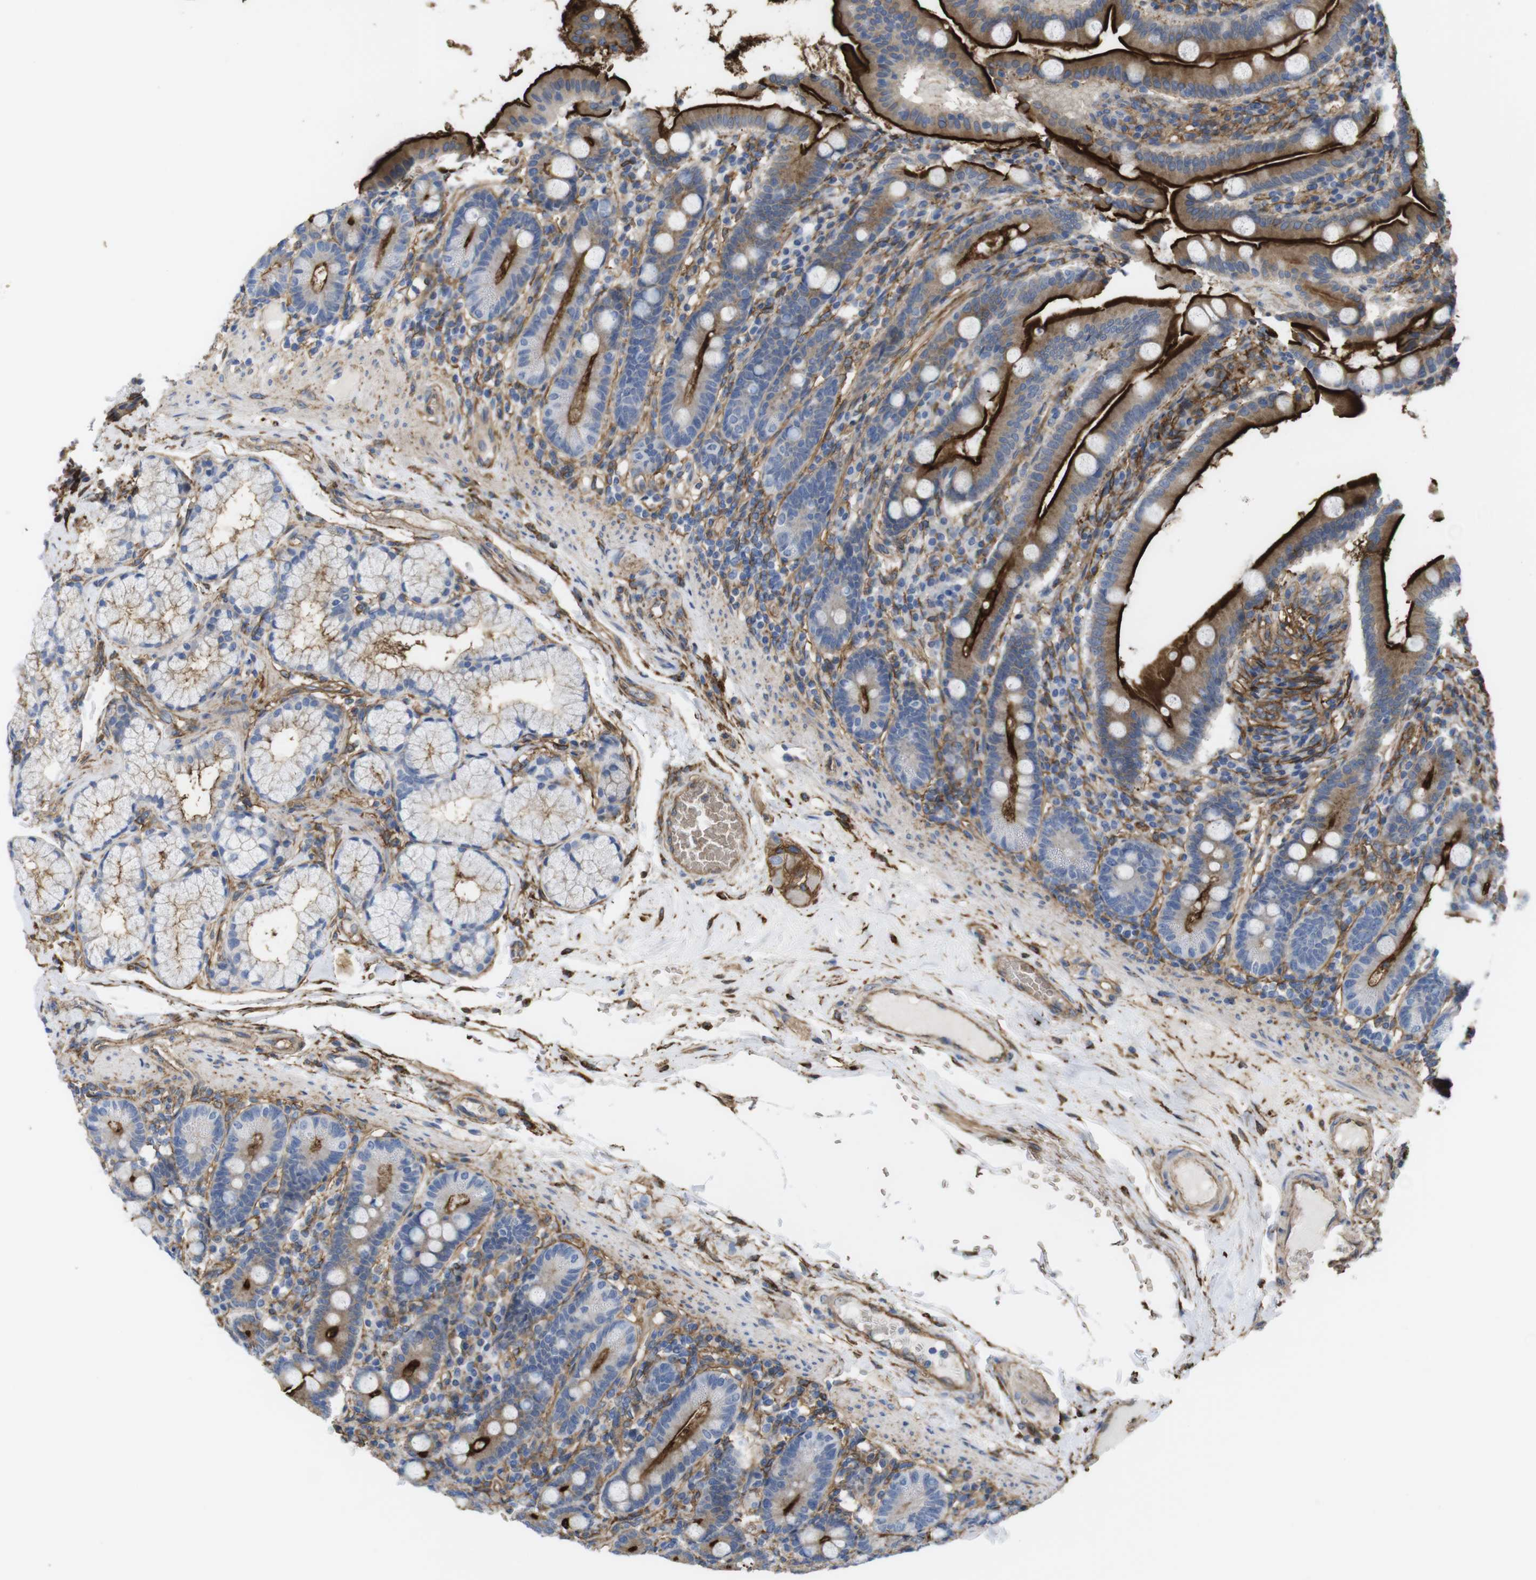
{"staining": {"intensity": "strong", "quantity": "25%-75%", "location": "cytoplasmic/membranous"}, "tissue": "duodenum", "cell_type": "Glandular cells", "image_type": "normal", "snomed": [{"axis": "morphology", "description": "Normal tissue, NOS"}, {"axis": "topography", "description": "Duodenum"}], "caption": "A histopathology image showing strong cytoplasmic/membranous expression in approximately 25%-75% of glandular cells in benign duodenum, as visualized by brown immunohistochemical staining.", "gene": "CYBRD1", "patient": {"sex": "male", "age": 50}}